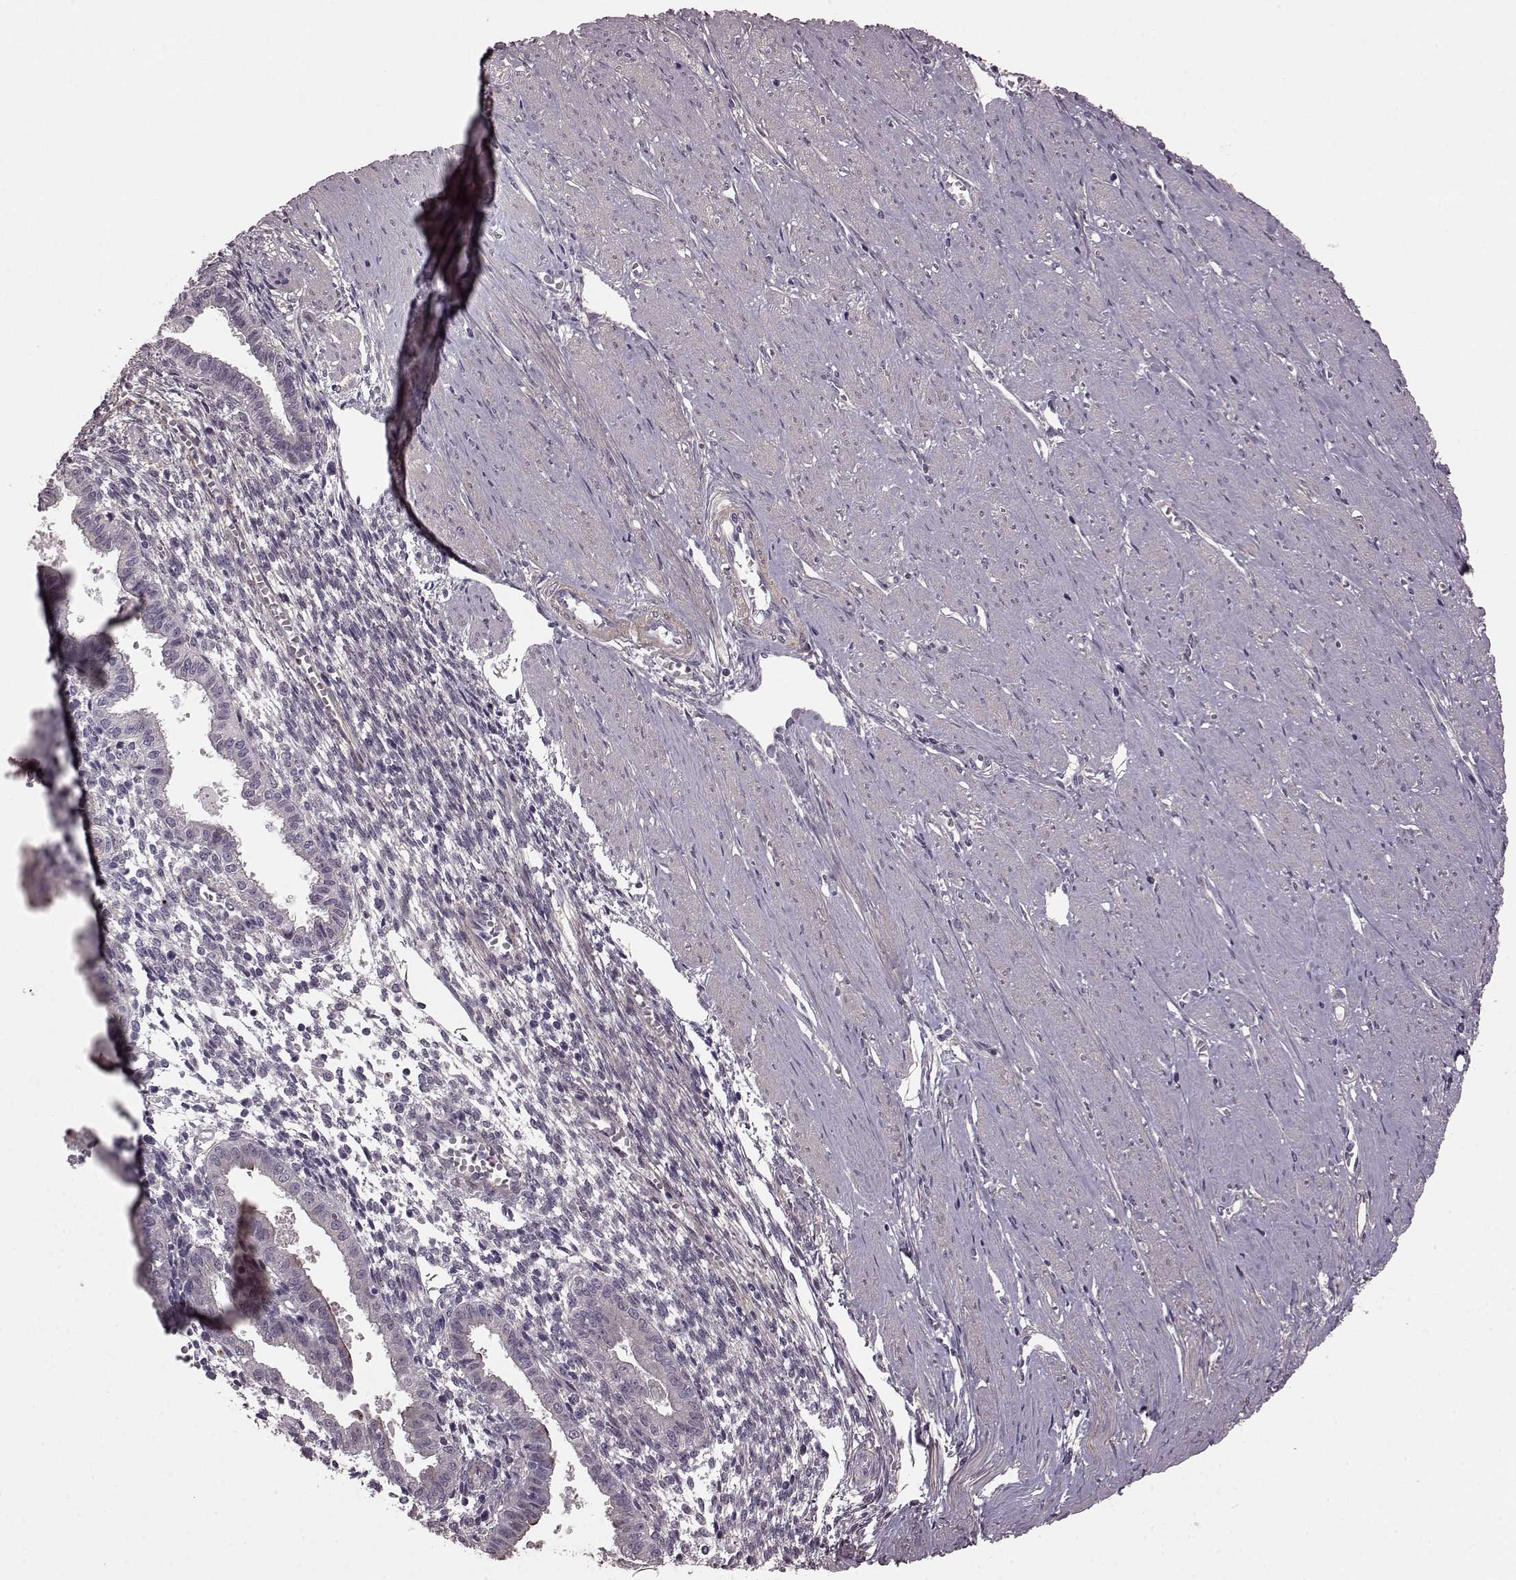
{"staining": {"intensity": "negative", "quantity": "none", "location": "none"}, "tissue": "endometrium", "cell_type": "Cells in endometrial stroma", "image_type": "normal", "snomed": [{"axis": "morphology", "description": "Normal tissue, NOS"}, {"axis": "topography", "description": "Endometrium"}], "caption": "Cells in endometrial stroma show no significant protein expression in benign endometrium.", "gene": "GRK1", "patient": {"sex": "female", "age": 37}}